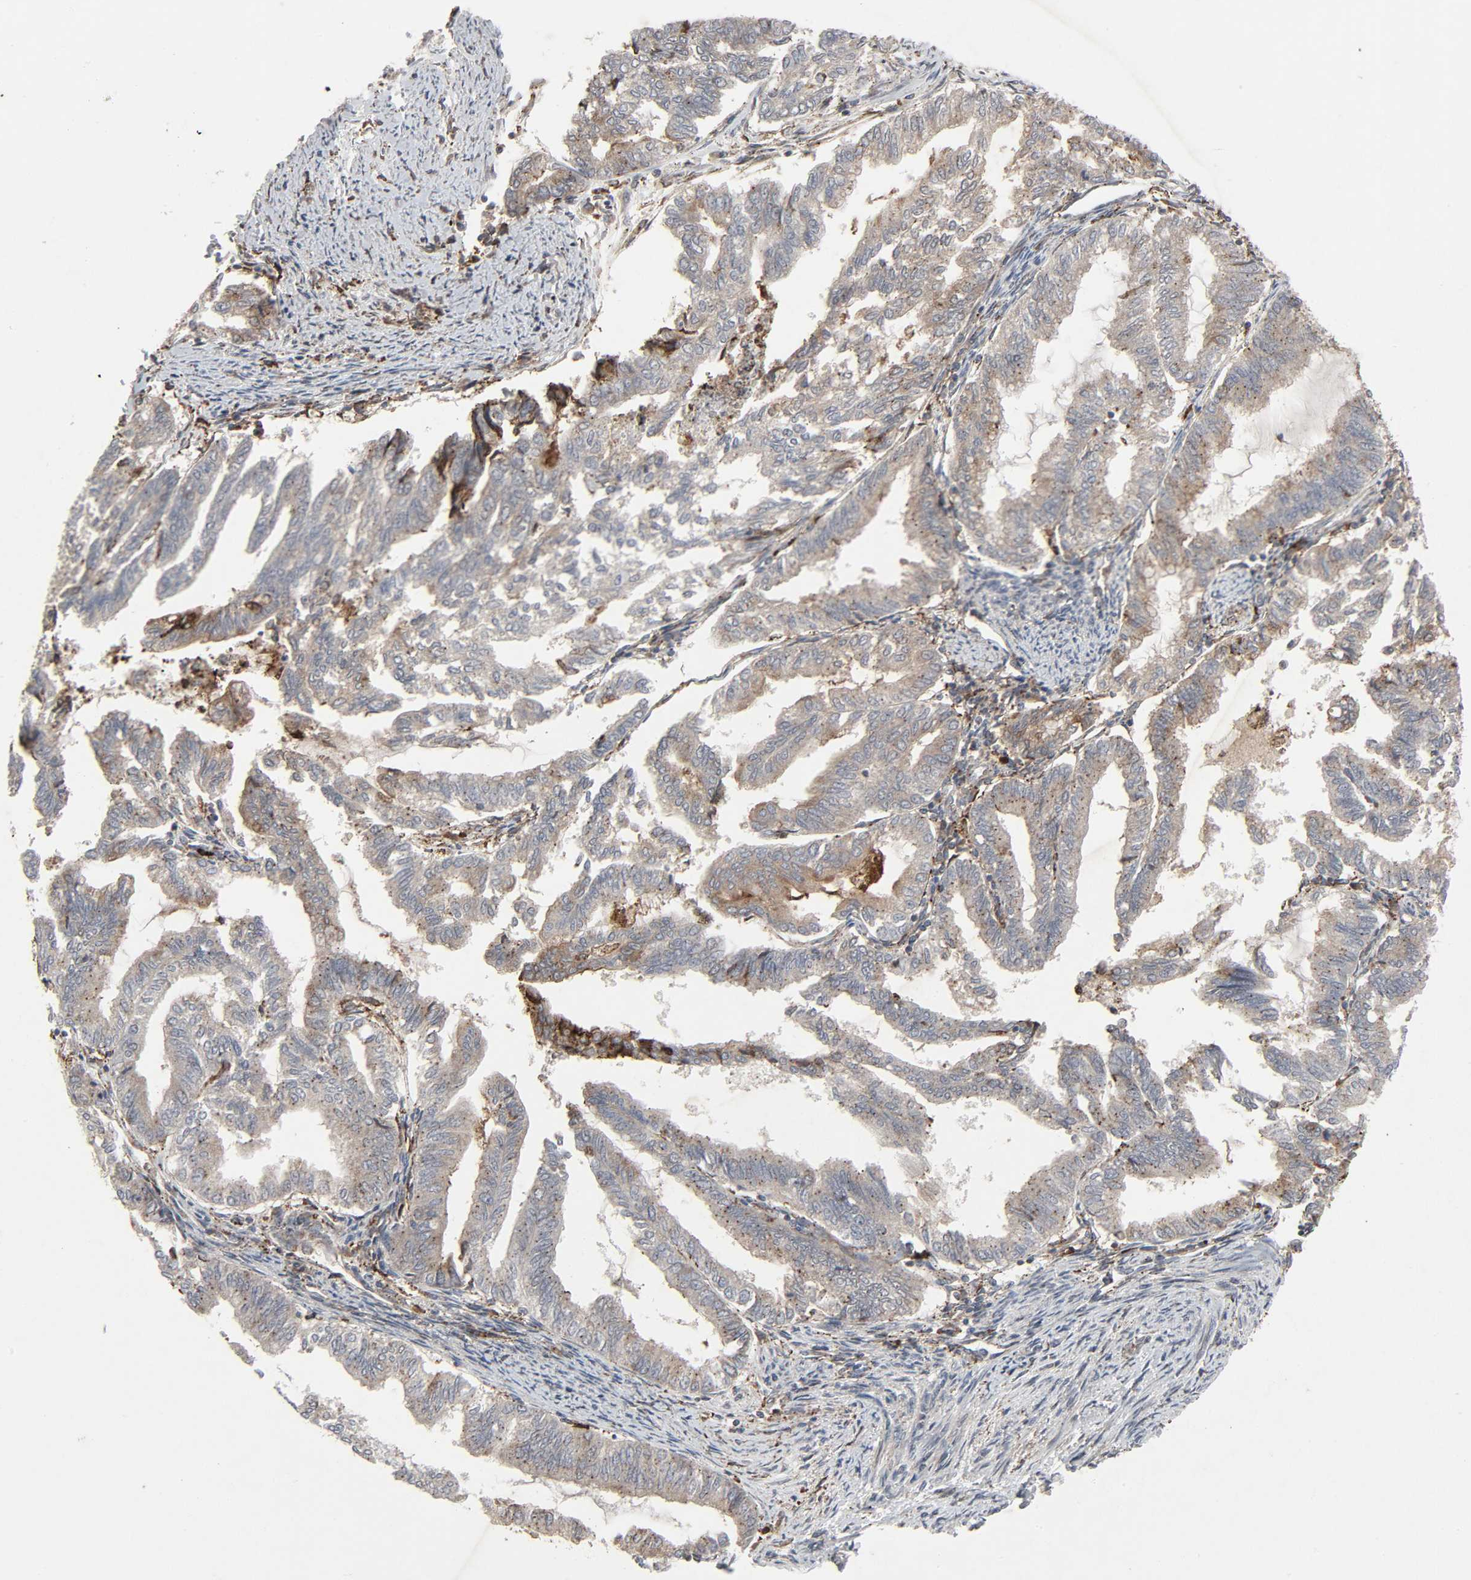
{"staining": {"intensity": "weak", "quantity": ">75%", "location": "cytoplasmic/membranous"}, "tissue": "endometrial cancer", "cell_type": "Tumor cells", "image_type": "cancer", "snomed": [{"axis": "morphology", "description": "Adenocarcinoma, NOS"}, {"axis": "topography", "description": "Endometrium"}], "caption": "Human endometrial cancer (adenocarcinoma) stained with a brown dye exhibits weak cytoplasmic/membranous positive expression in about >75% of tumor cells.", "gene": "ADCY4", "patient": {"sex": "female", "age": 79}}